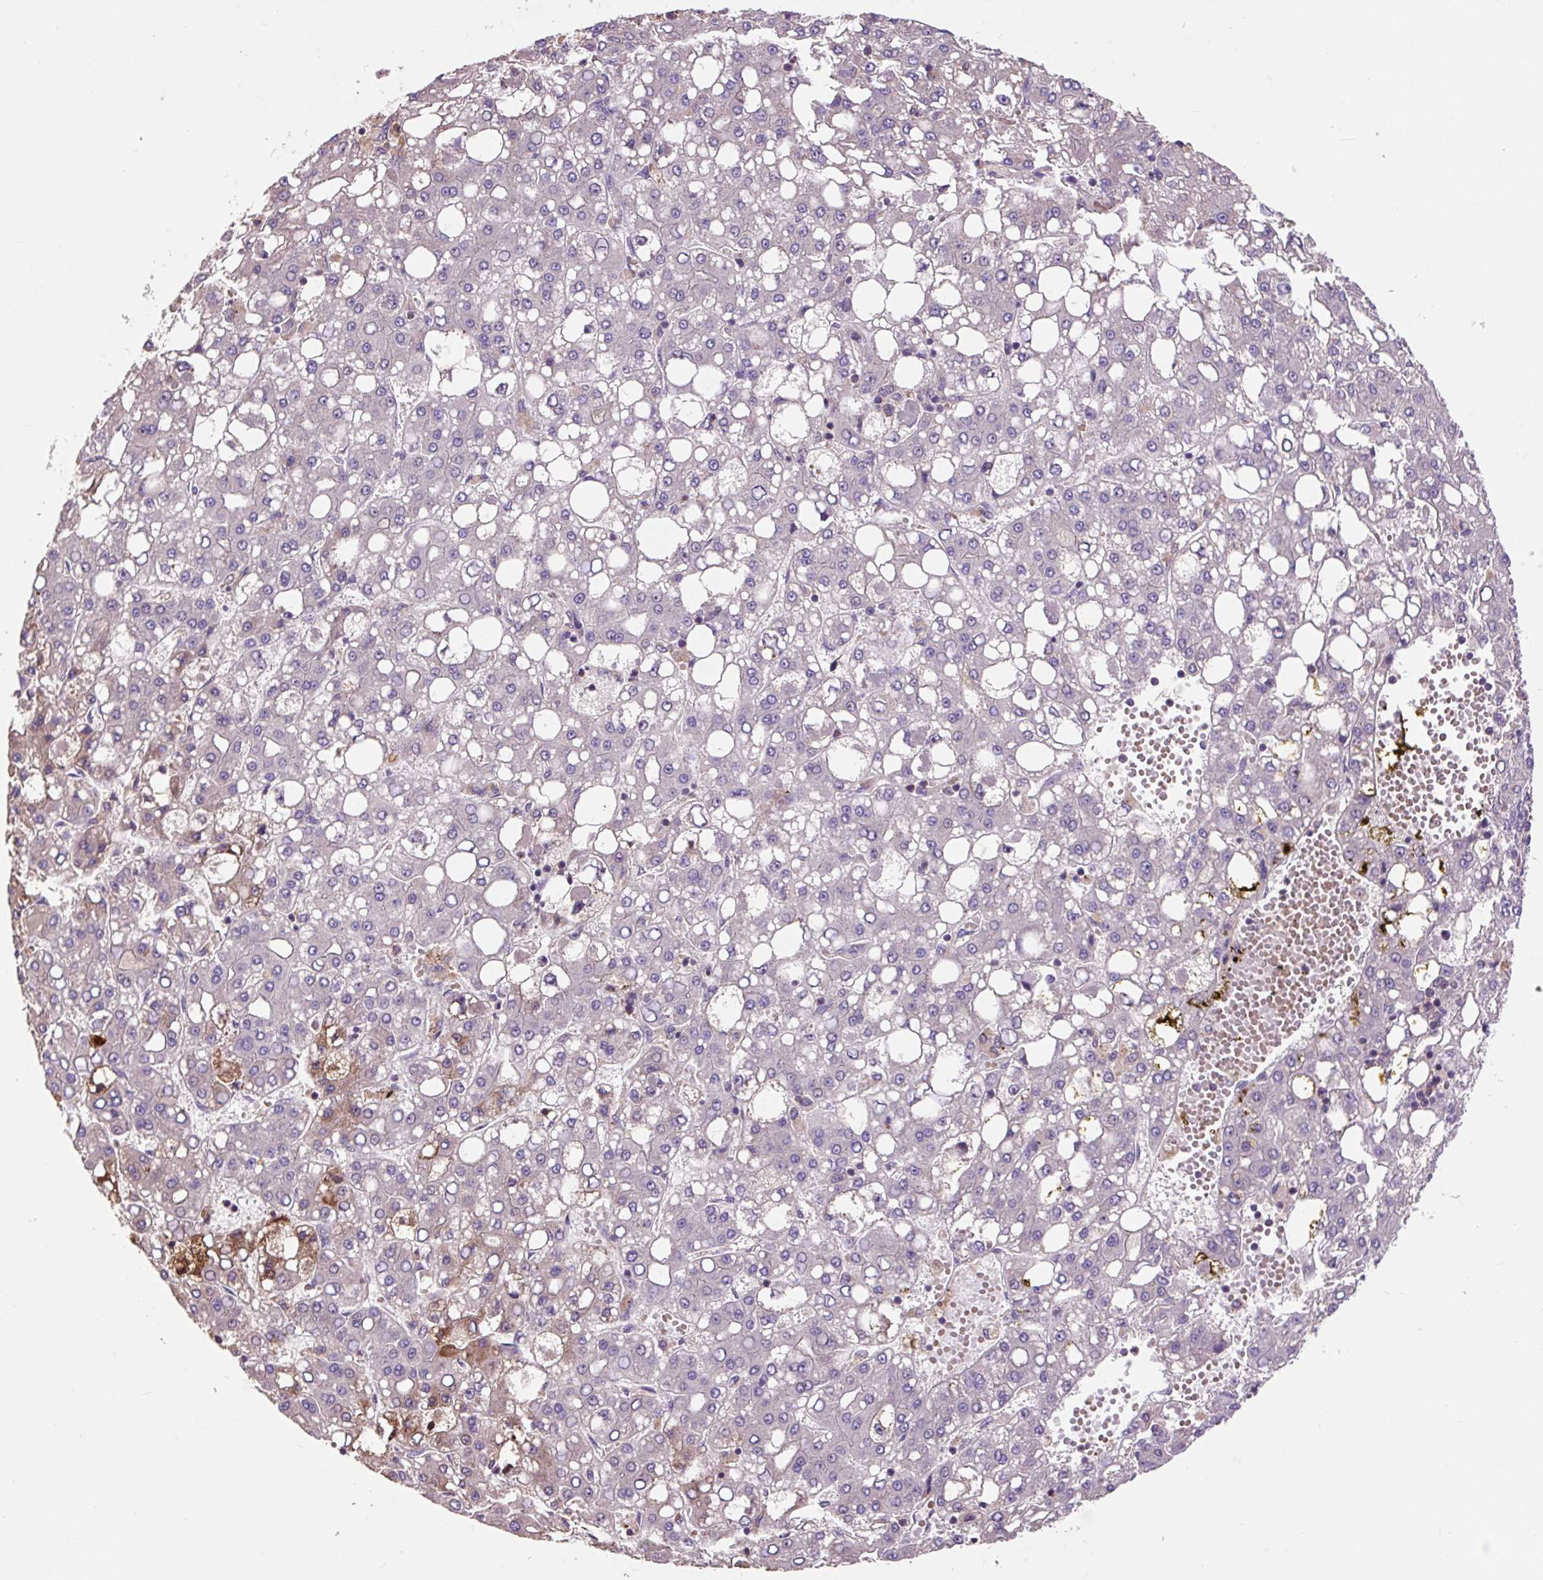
{"staining": {"intensity": "moderate", "quantity": "<25%", "location": "cytoplasmic/membranous"}, "tissue": "liver cancer", "cell_type": "Tumor cells", "image_type": "cancer", "snomed": [{"axis": "morphology", "description": "Carcinoma, Hepatocellular, NOS"}, {"axis": "topography", "description": "Liver"}], "caption": "Protein expression by IHC demonstrates moderate cytoplasmic/membranous expression in approximately <25% of tumor cells in liver cancer (hepatocellular carcinoma).", "gene": "PRIMPOL", "patient": {"sex": "male", "age": 65}}